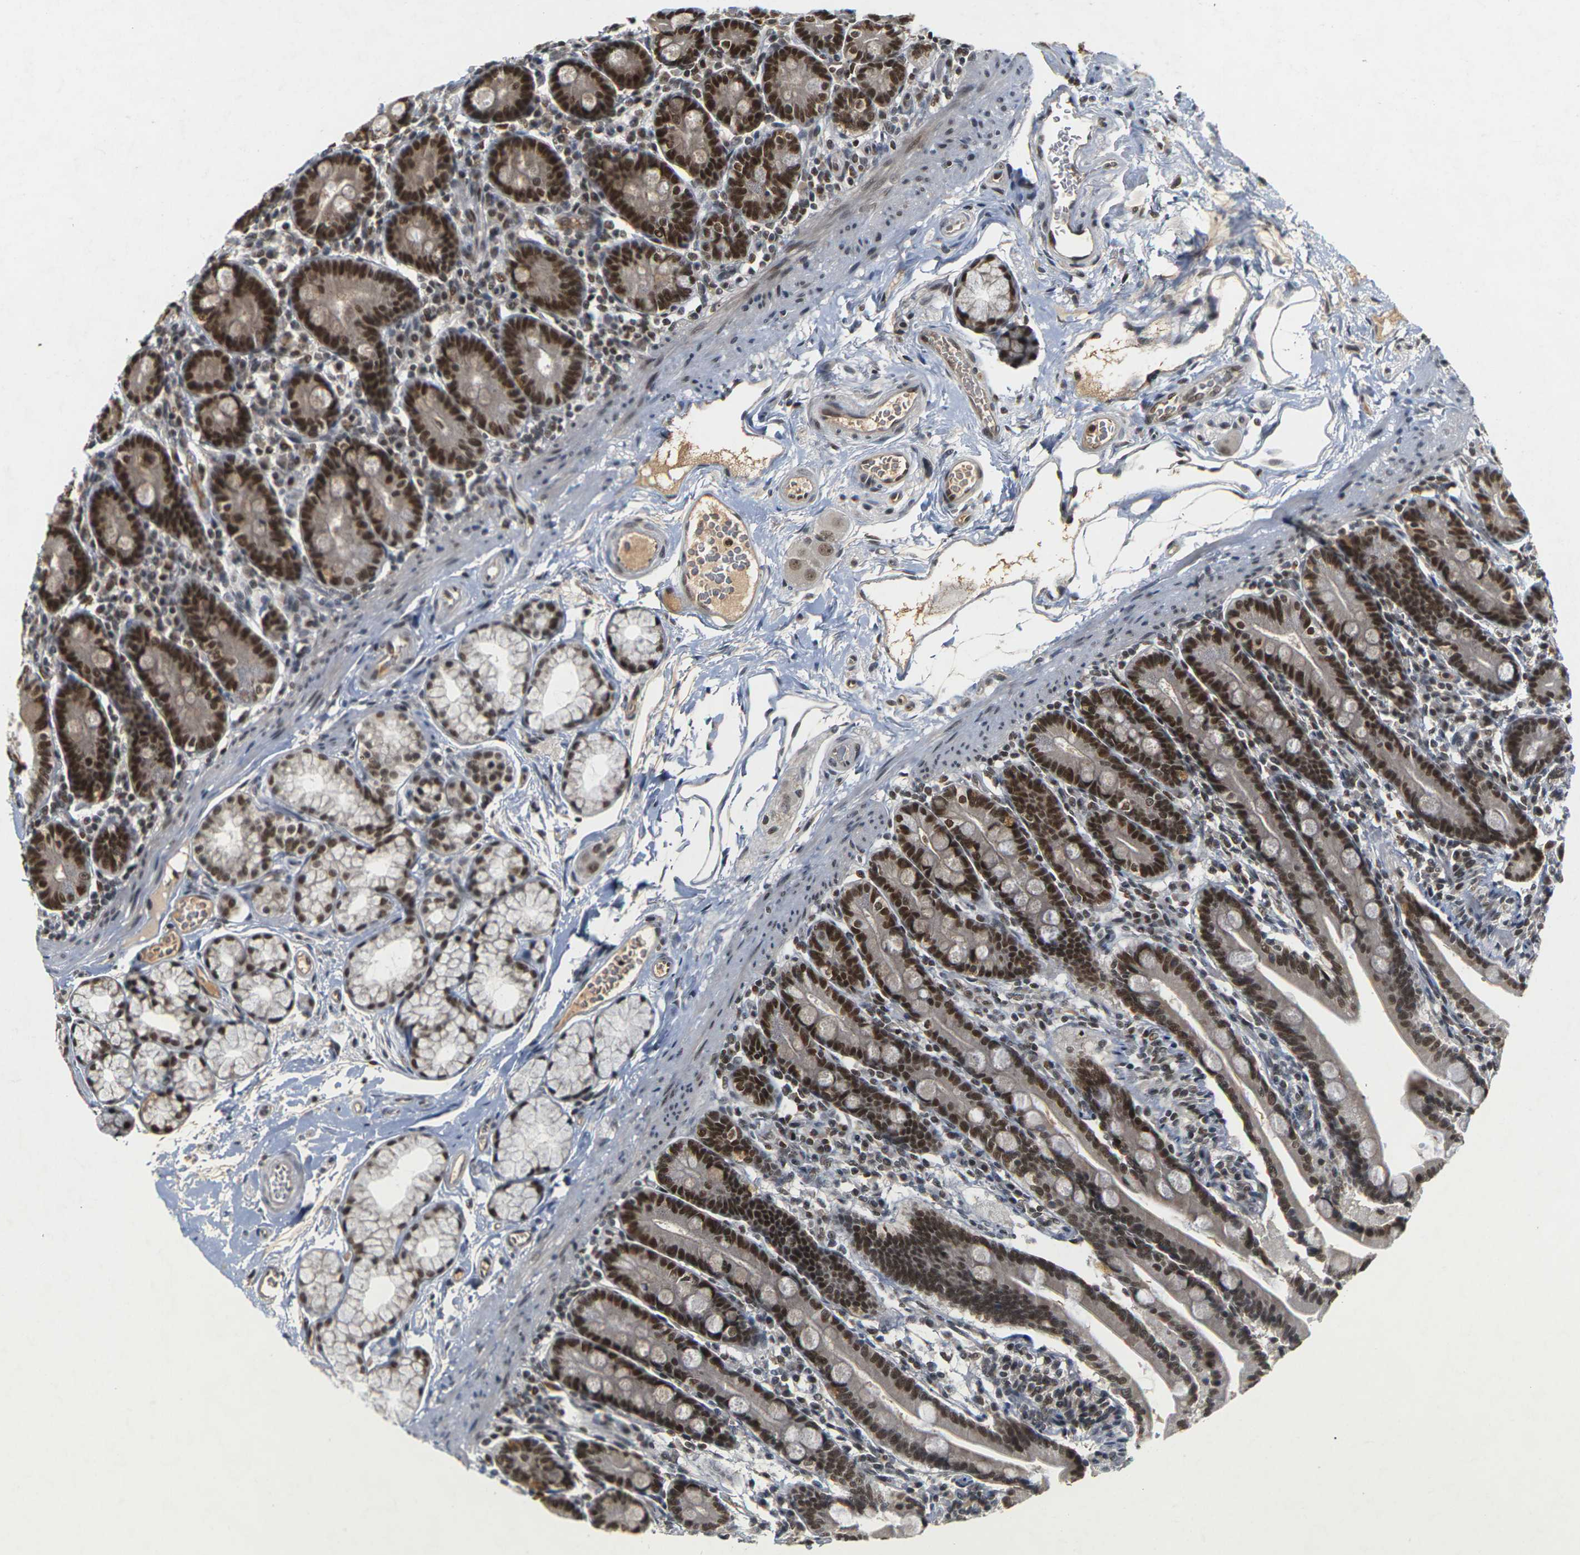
{"staining": {"intensity": "strong", "quantity": ">75%", "location": "cytoplasmic/membranous,nuclear"}, "tissue": "duodenum", "cell_type": "Glandular cells", "image_type": "normal", "snomed": [{"axis": "morphology", "description": "Normal tissue, NOS"}, {"axis": "topography", "description": "Duodenum"}], "caption": "Glandular cells demonstrate strong cytoplasmic/membranous,nuclear staining in about >75% of cells in unremarkable duodenum. Immunohistochemistry (ihc) stains the protein of interest in brown and the nuclei are stained blue.", "gene": "NELFA", "patient": {"sex": "male", "age": 54}}